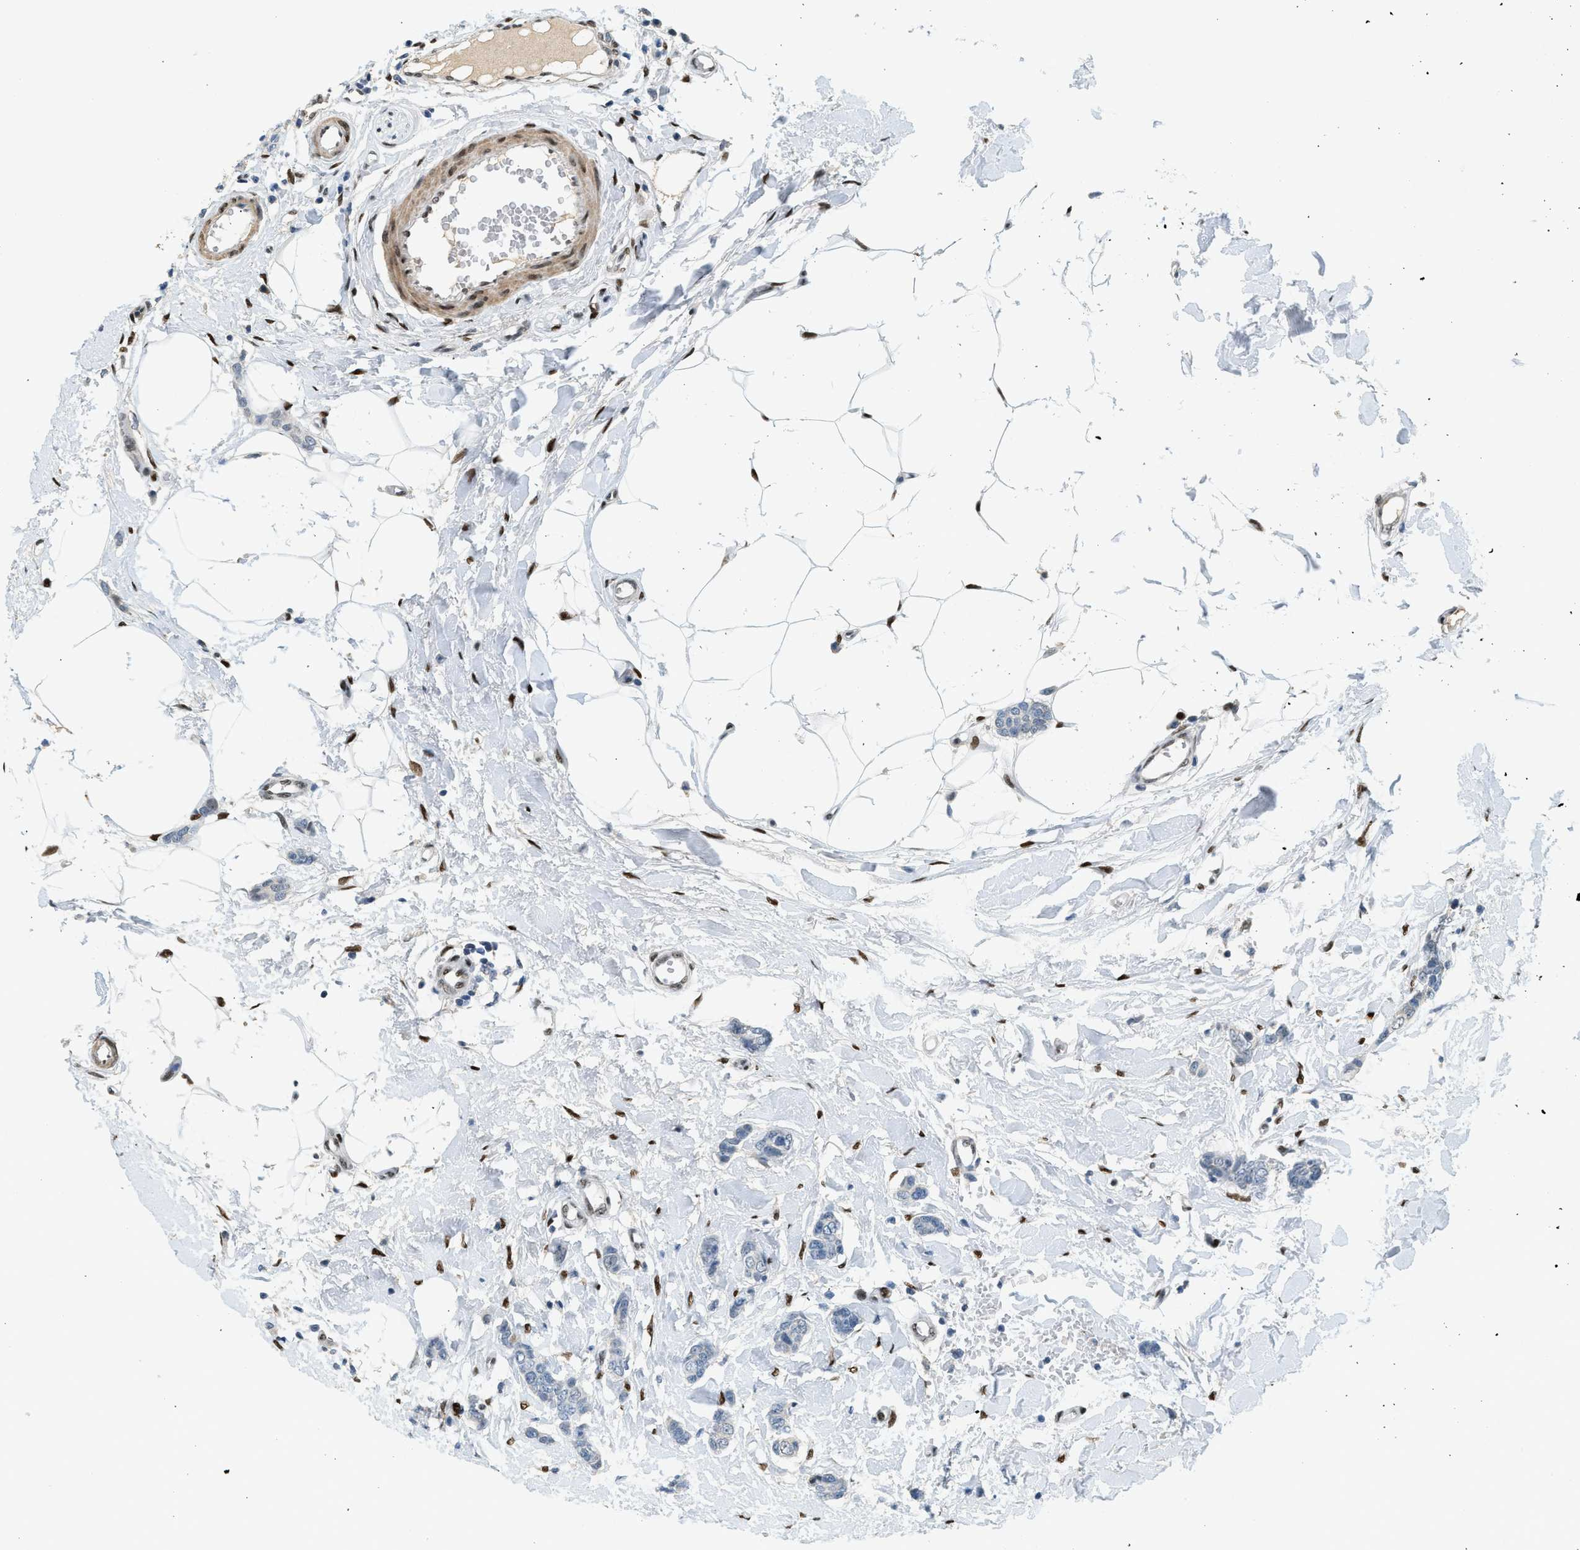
{"staining": {"intensity": "negative", "quantity": "none", "location": "none"}, "tissue": "breast cancer", "cell_type": "Tumor cells", "image_type": "cancer", "snomed": [{"axis": "morphology", "description": "Lobular carcinoma"}, {"axis": "topography", "description": "Skin"}, {"axis": "topography", "description": "Breast"}], "caption": "DAB (3,3'-diaminobenzidine) immunohistochemical staining of lobular carcinoma (breast) reveals no significant expression in tumor cells.", "gene": "ZBTB20", "patient": {"sex": "female", "age": 46}}